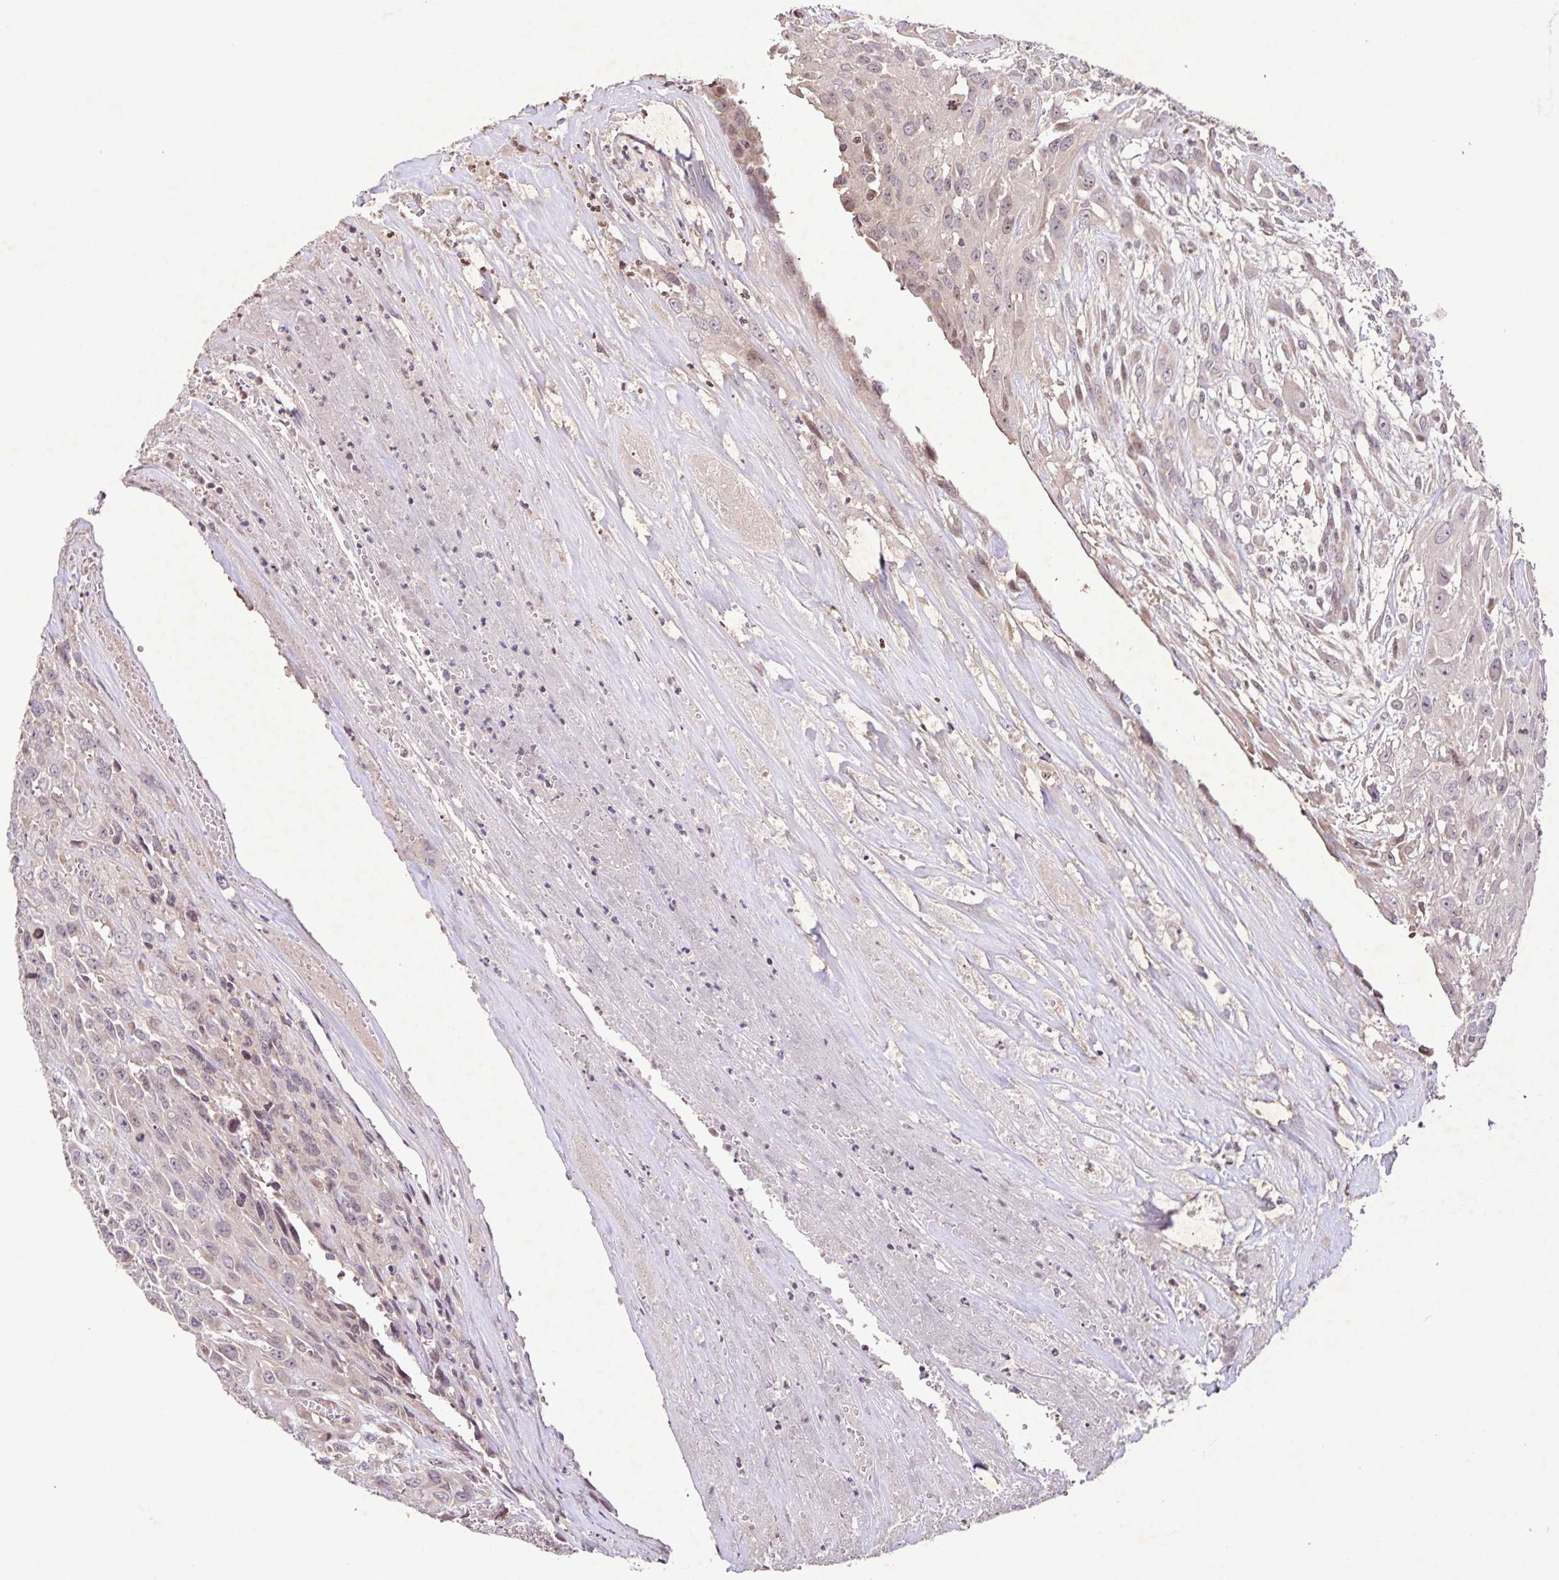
{"staining": {"intensity": "weak", "quantity": "<25%", "location": "nuclear"}, "tissue": "urothelial cancer", "cell_type": "Tumor cells", "image_type": "cancer", "snomed": [{"axis": "morphology", "description": "Urothelial carcinoma, High grade"}, {"axis": "topography", "description": "Urinary bladder"}], "caption": "There is no significant expression in tumor cells of high-grade urothelial carcinoma.", "gene": "GDF2", "patient": {"sex": "male", "age": 67}}